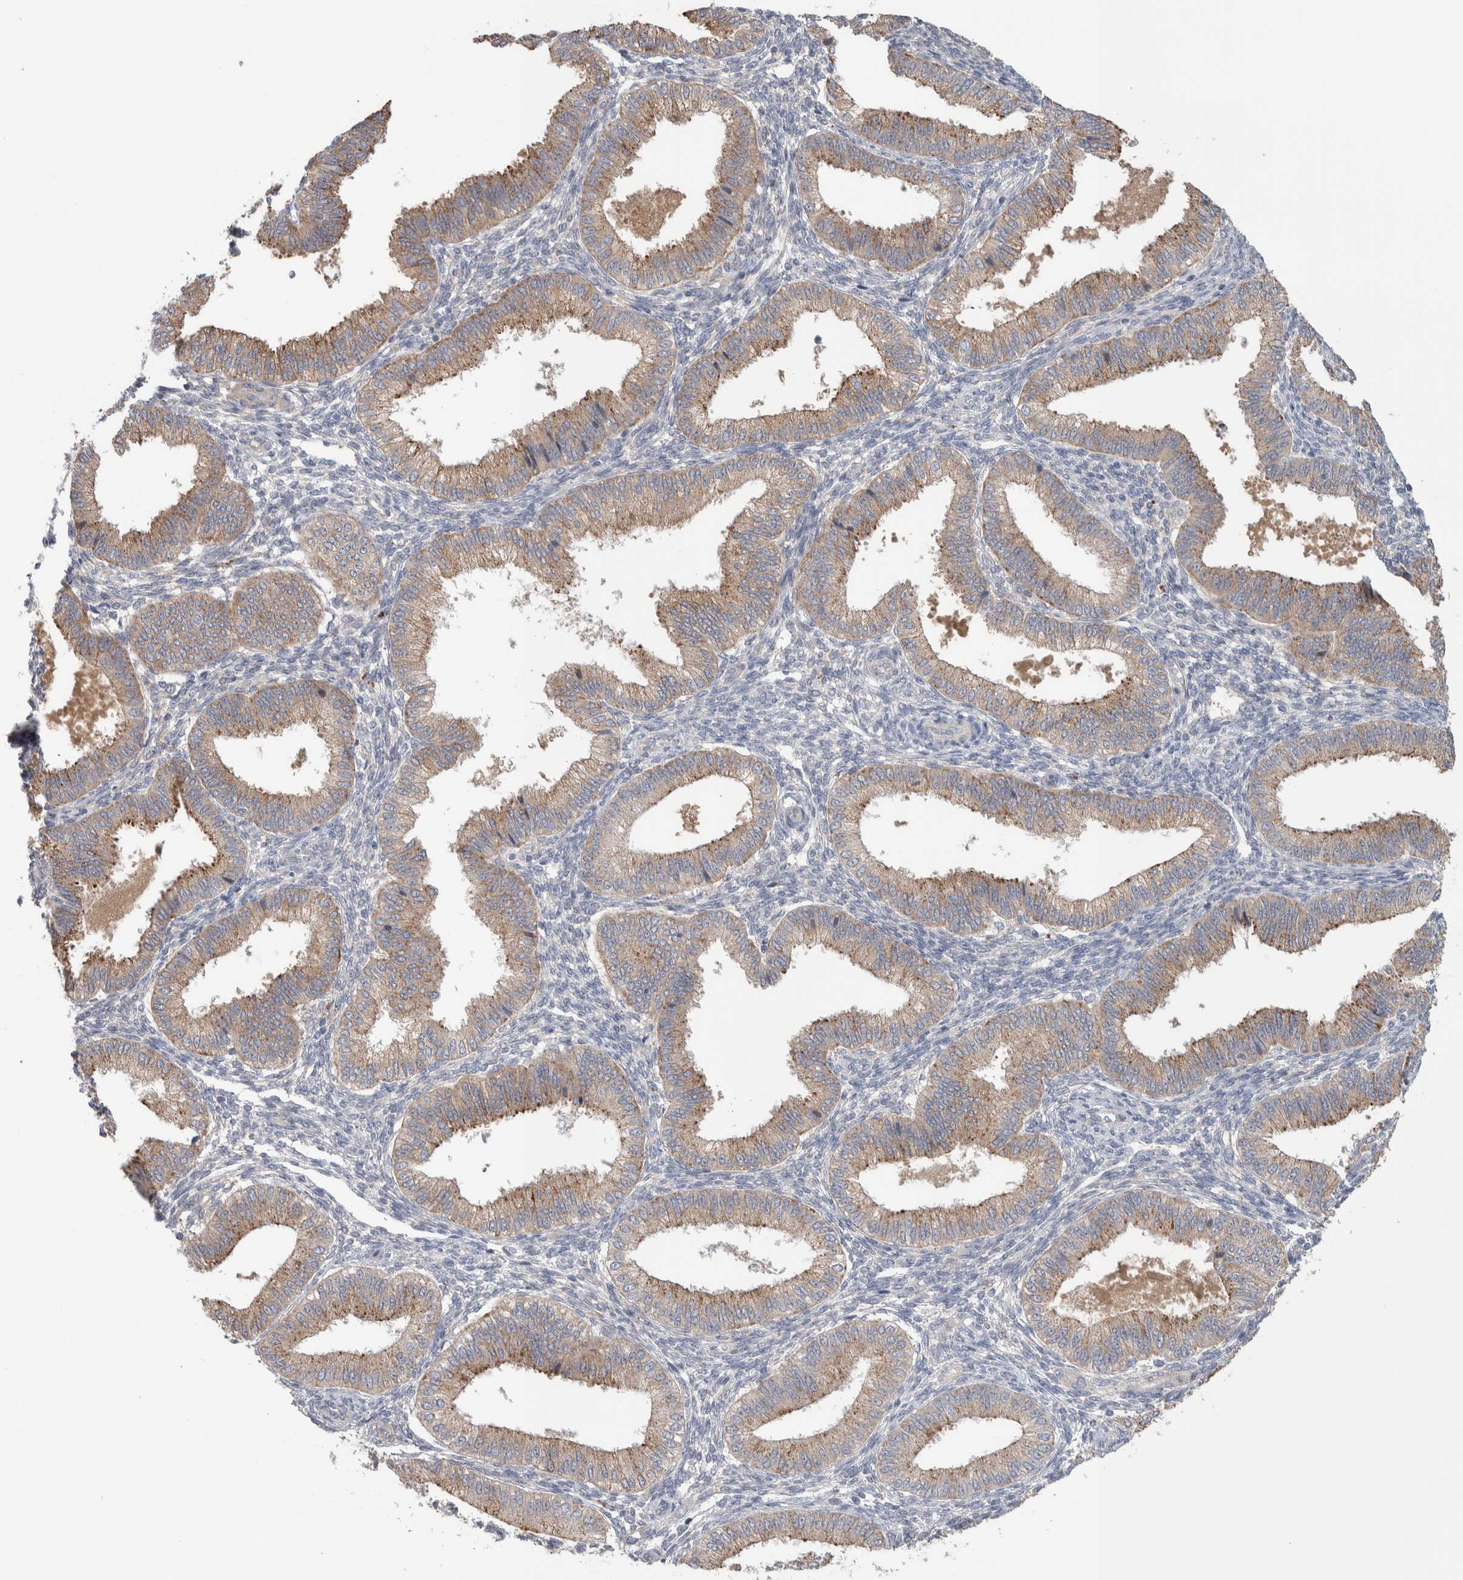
{"staining": {"intensity": "negative", "quantity": "none", "location": "none"}, "tissue": "endometrium", "cell_type": "Cells in endometrial stroma", "image_type": "normal", "snomed": [{"axis": "morphology", "description": "Normal tissue, NOS"}, {"axis": "topography", "description": "Endometrium"}], "caption": "This is a histopathology image of immunohistochemistry staining of normal endometrium, which shows no positivity in cells in endometrial stroma.", "gene": "GPHN", "patient": {"sex": "female", "age": 39}}